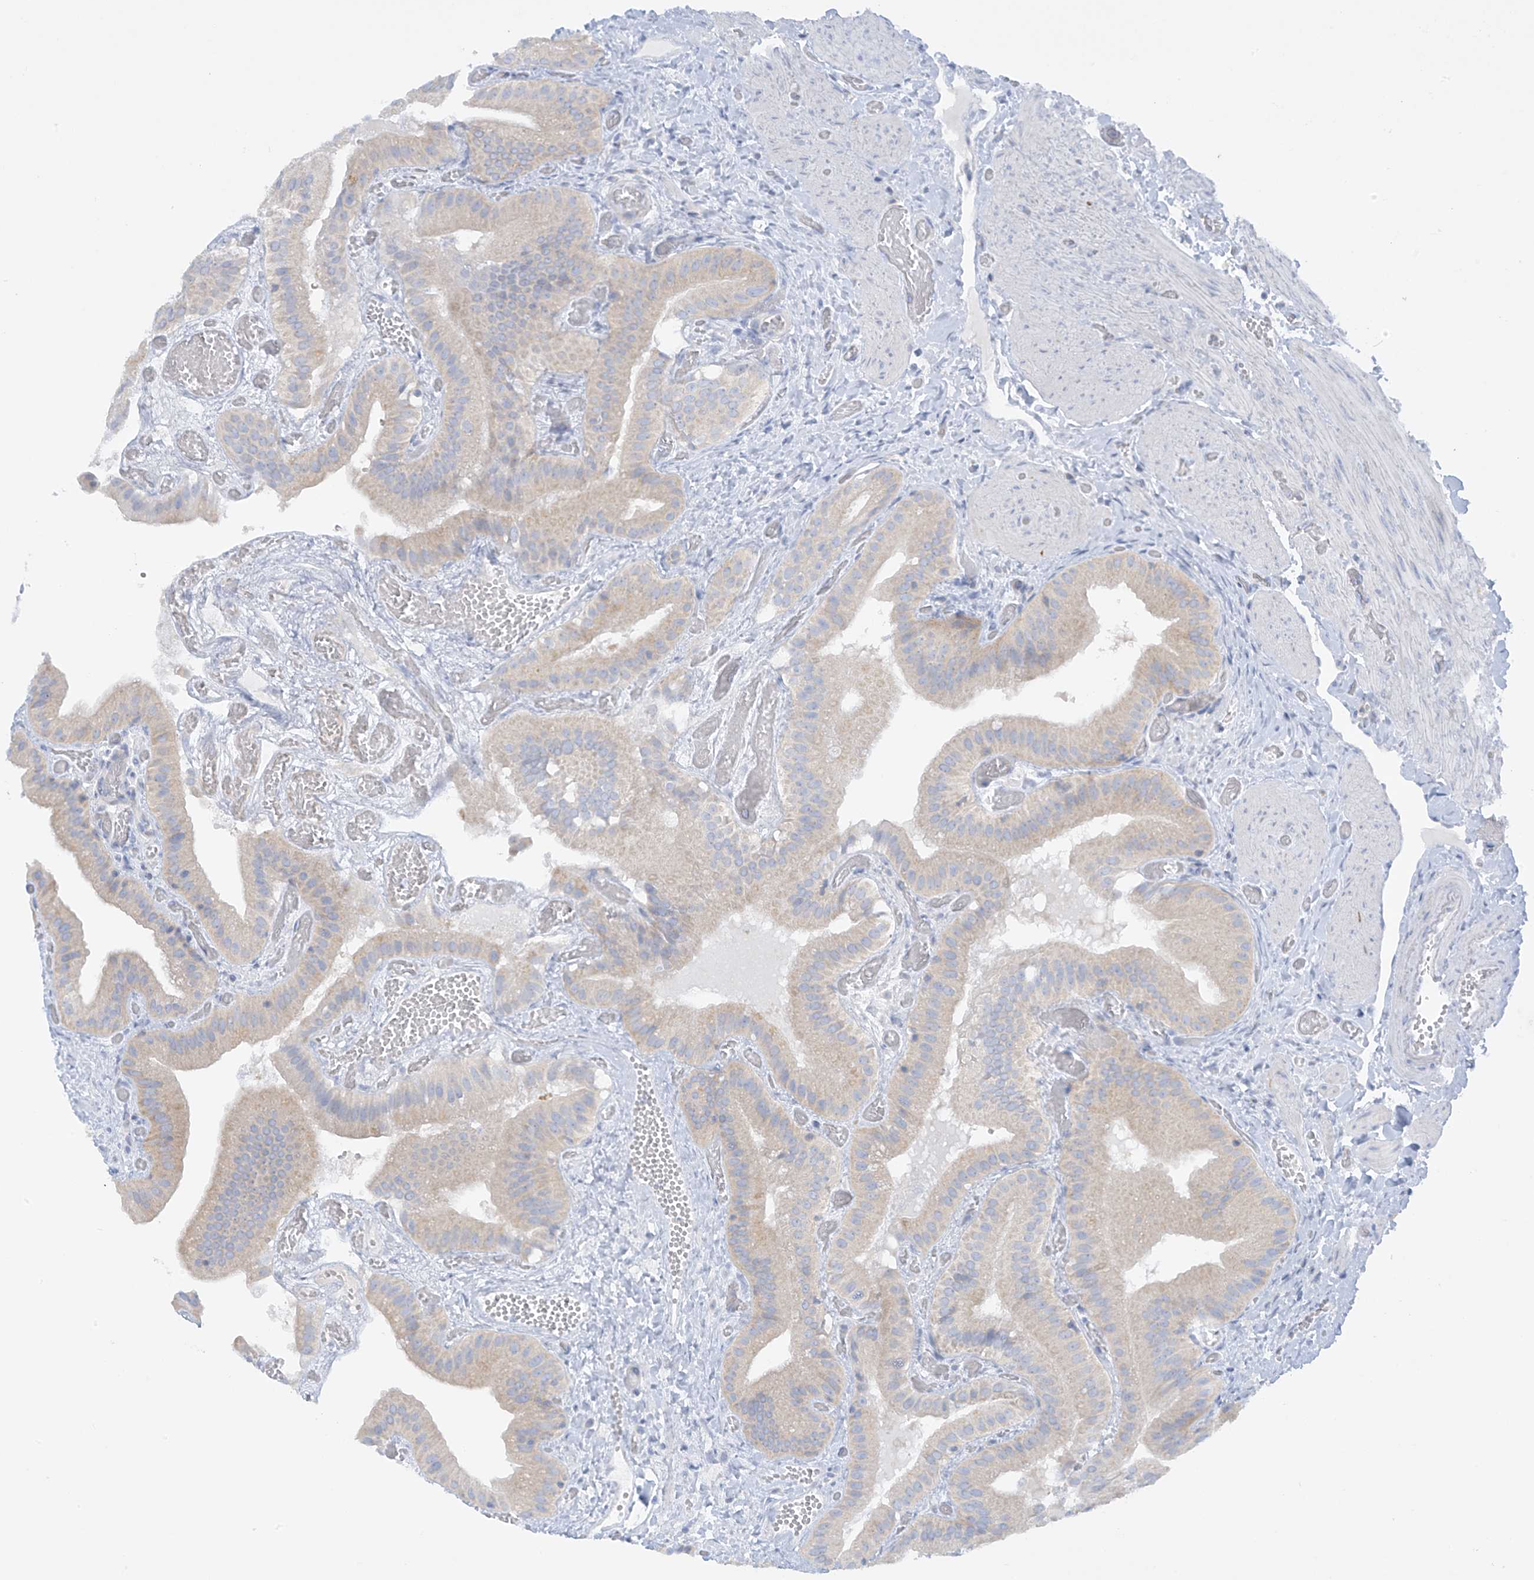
{"staining": {"intensity": "weak", "quantity": "<25%", "location": "cytoplasmic/membranous"}, "tissue": "gallbladder", "cell_type": "Glandular cells", "image_type": "normal", "snomed": [{"axis": "morphology", "description": "Normal tissue, NOS"}, {"axis": "topography", "description": "Gallbladder"}], "caption": "This image is of normal gallbladder stained with IHC to label a protein in brown with the nuclei are counter-stained blue. There is no staining in glandular cells.", "gene": "SLC6A12", "patient": {"sex": "female", "age": 64}}